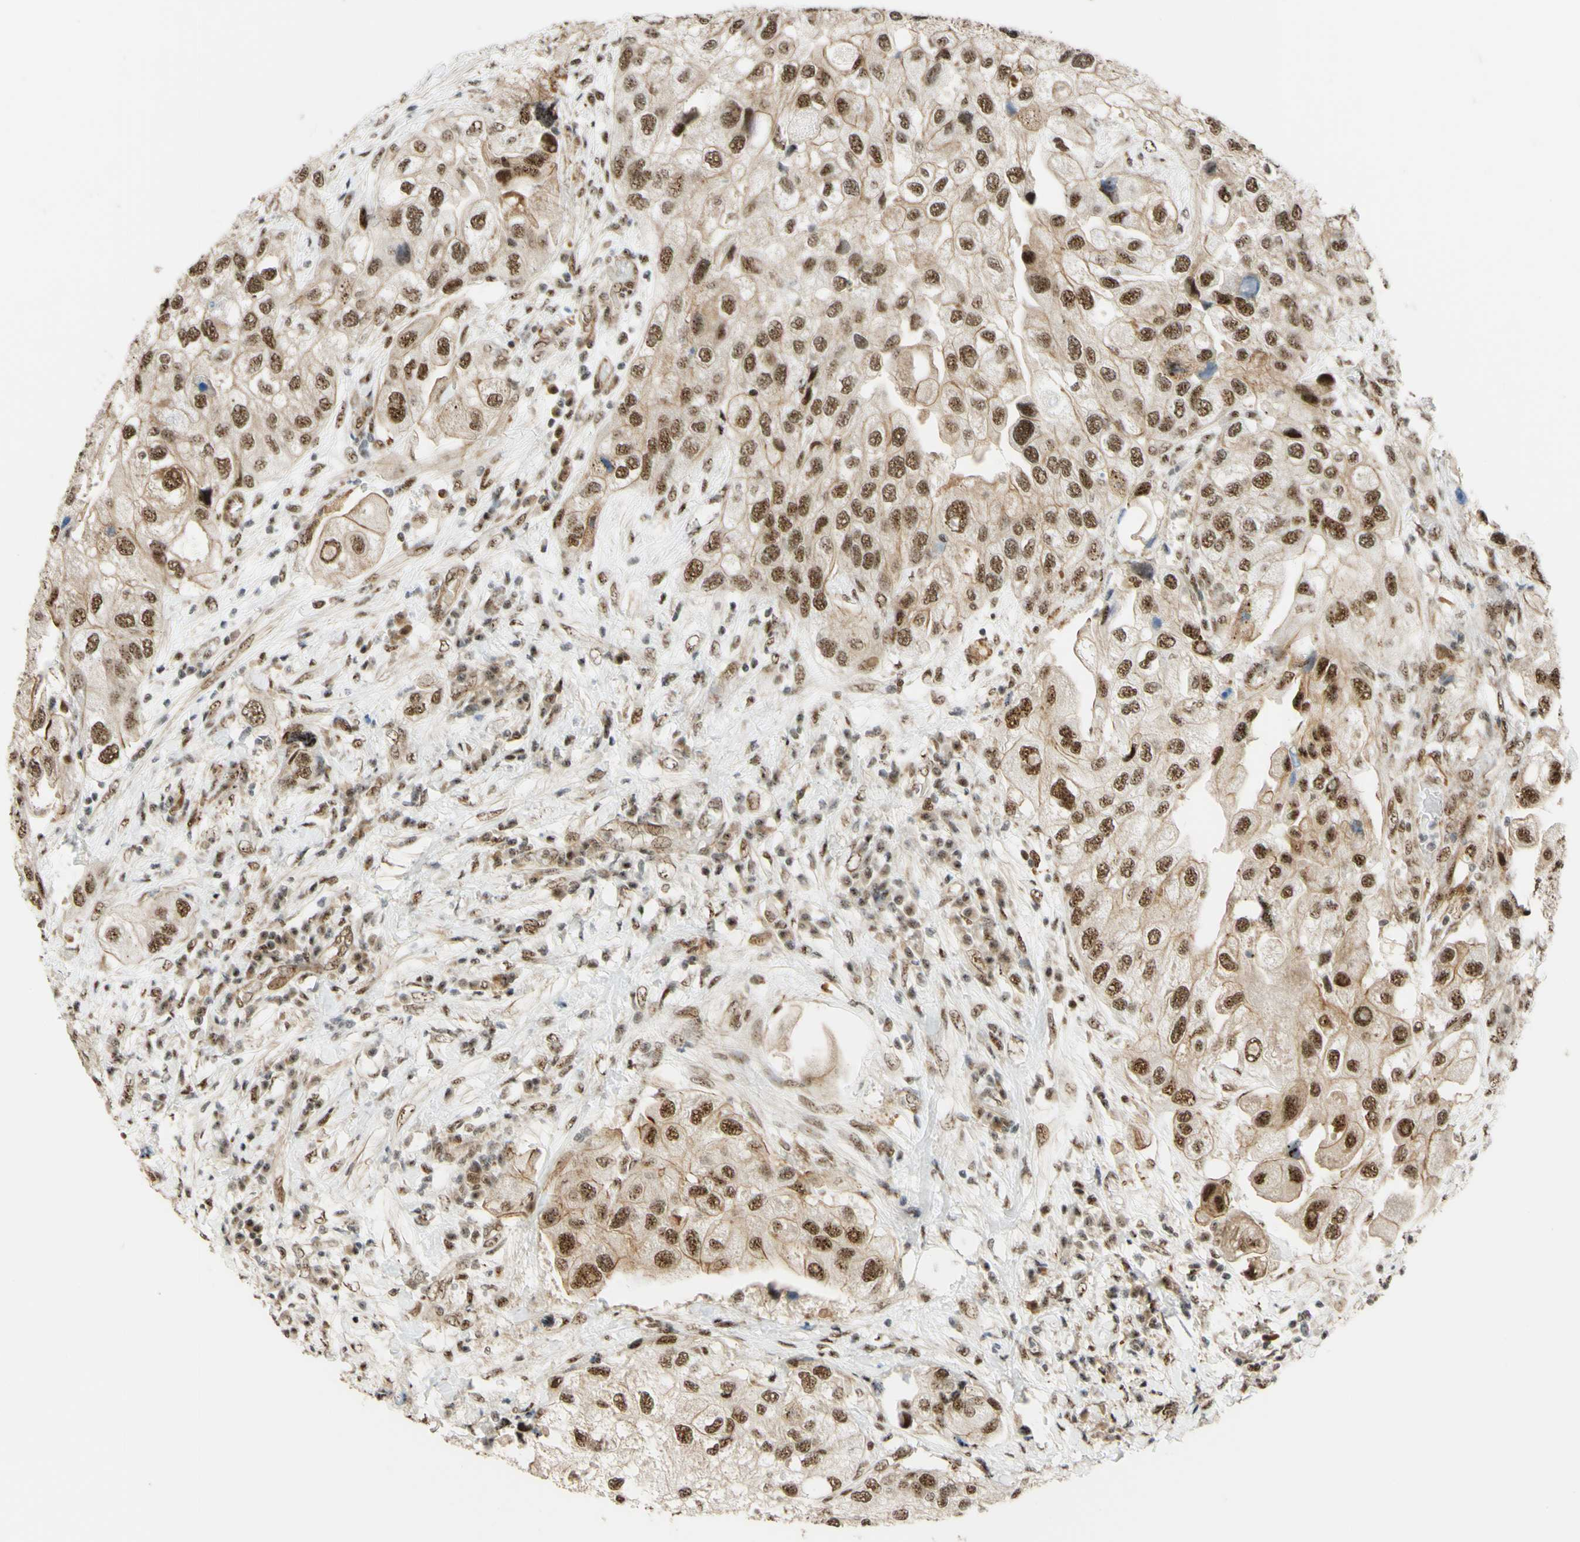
{"staining": {"intensity": "moderate", "quantity": ">75%", "location": "nuclear"}, "tissue": "urothelial cancer", "cell_type": "Tumor cells", "image_type": "cancer", "snomed": [{"axis": "morphology", "description": "Urothelial carcinoma, High grade"}, {"axis": "topography", "description": "Urinary bladder"}], "caption": "Brown immunohistochemical staining in high-grade urothelial carcinoma exhibits moderate nuclear staining in approximately >75% of tumor cells.", "gene": "SAP18", "patient": {"sex": "female", "age": 64}}